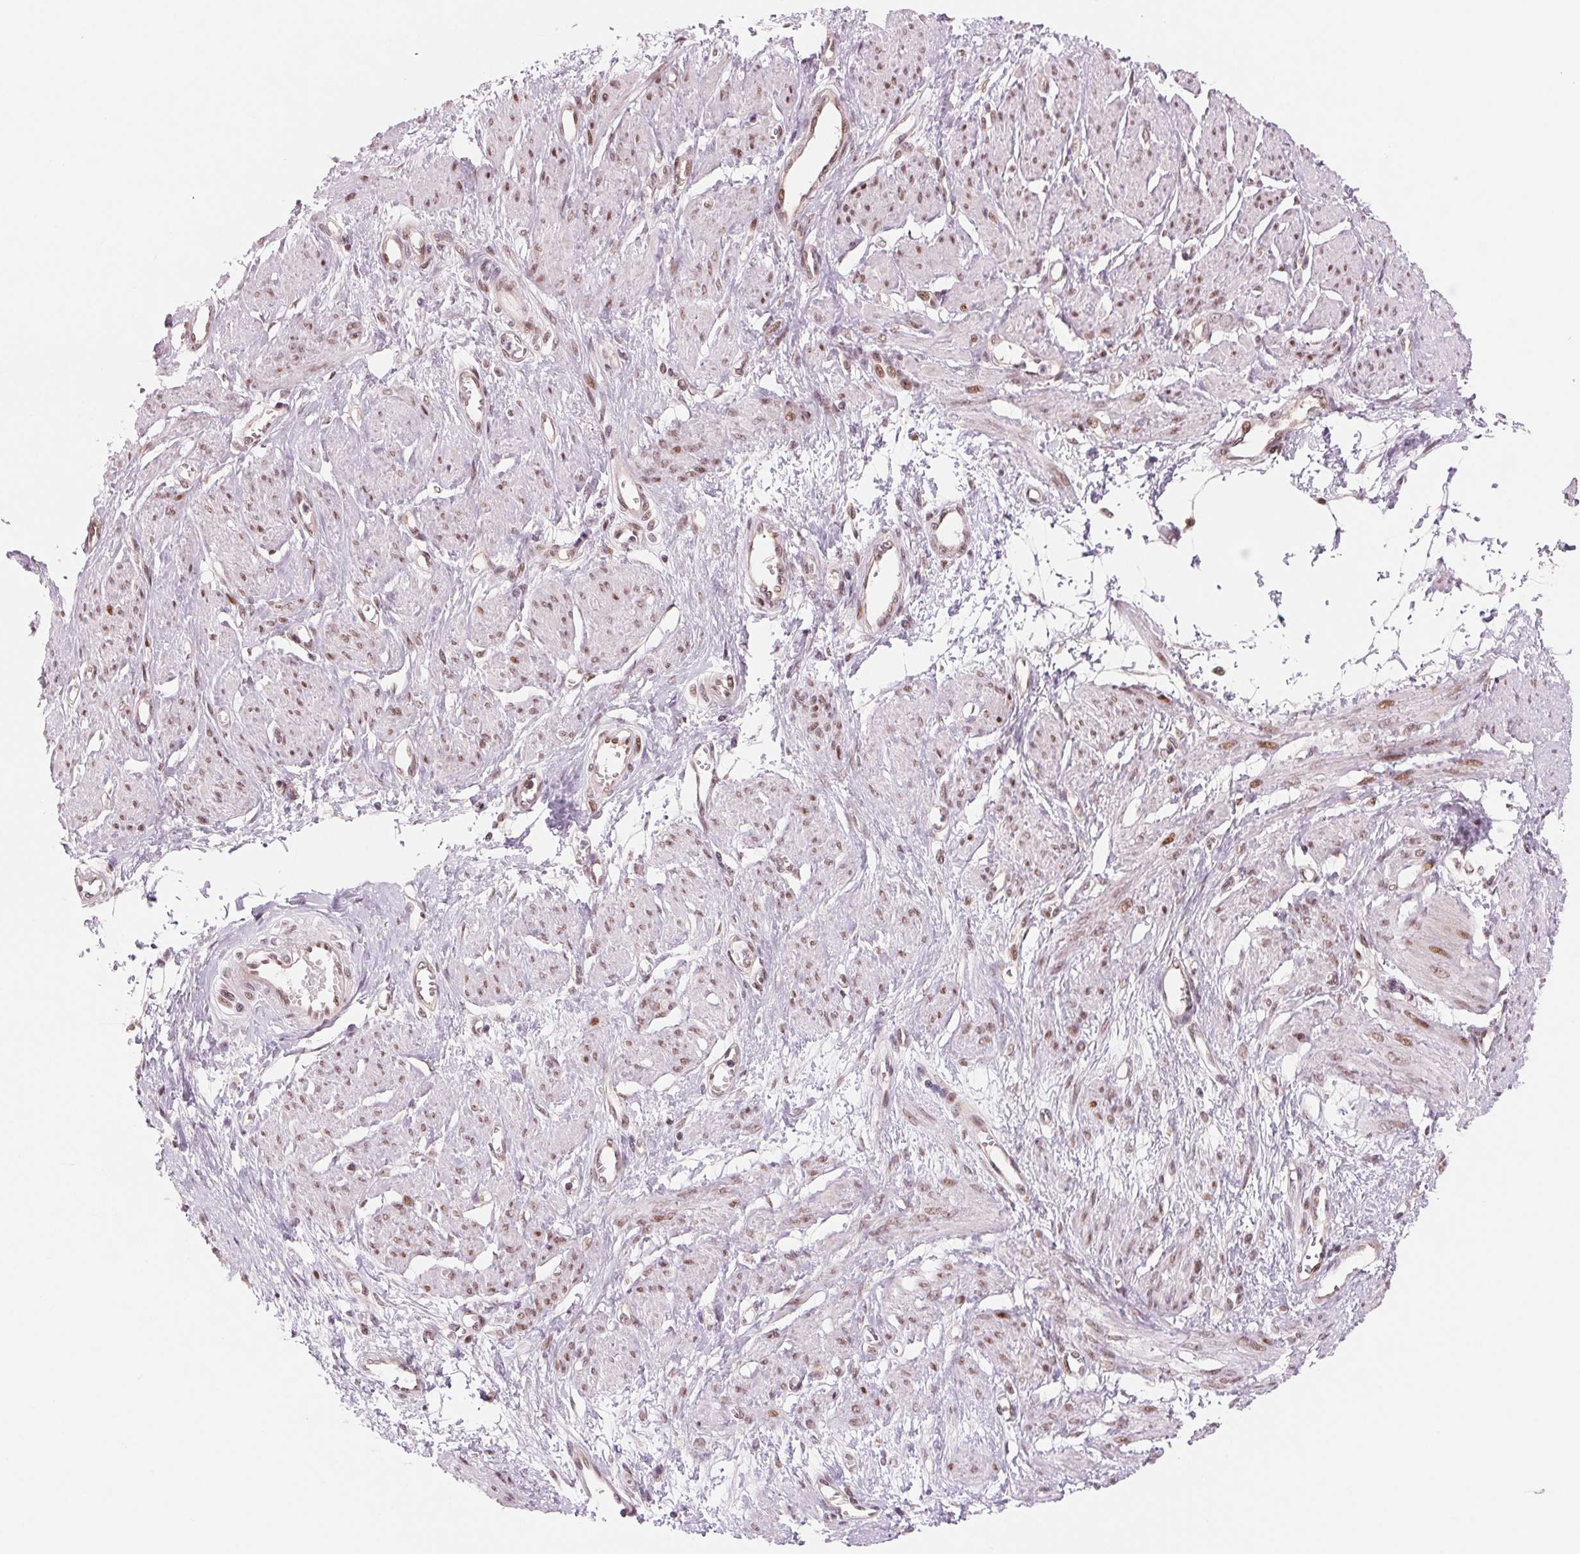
{"staining": {"intensity": "moderate", "quantity": ">75%", "location": "nuclear"}, "tissue": "smooth muscle", "cell_type": "Smooth muscle cells", "image_type": "normal", "snomed": [{"axis": "morphology", "description": "Normal tissue, NOS"}, {"axis": "topography", "description": "Smooth muscle"}, {"axis": "topography", "description": "Uterus"}], "caption": "Approximately >75% of smooth muscle cells in normal human smooth muscle display moderate nuclear protein staining as visualized by brown immunohistochemical staining.", "gene": "DNAJB6", "patient": {"sex": "female", "age": 39}}